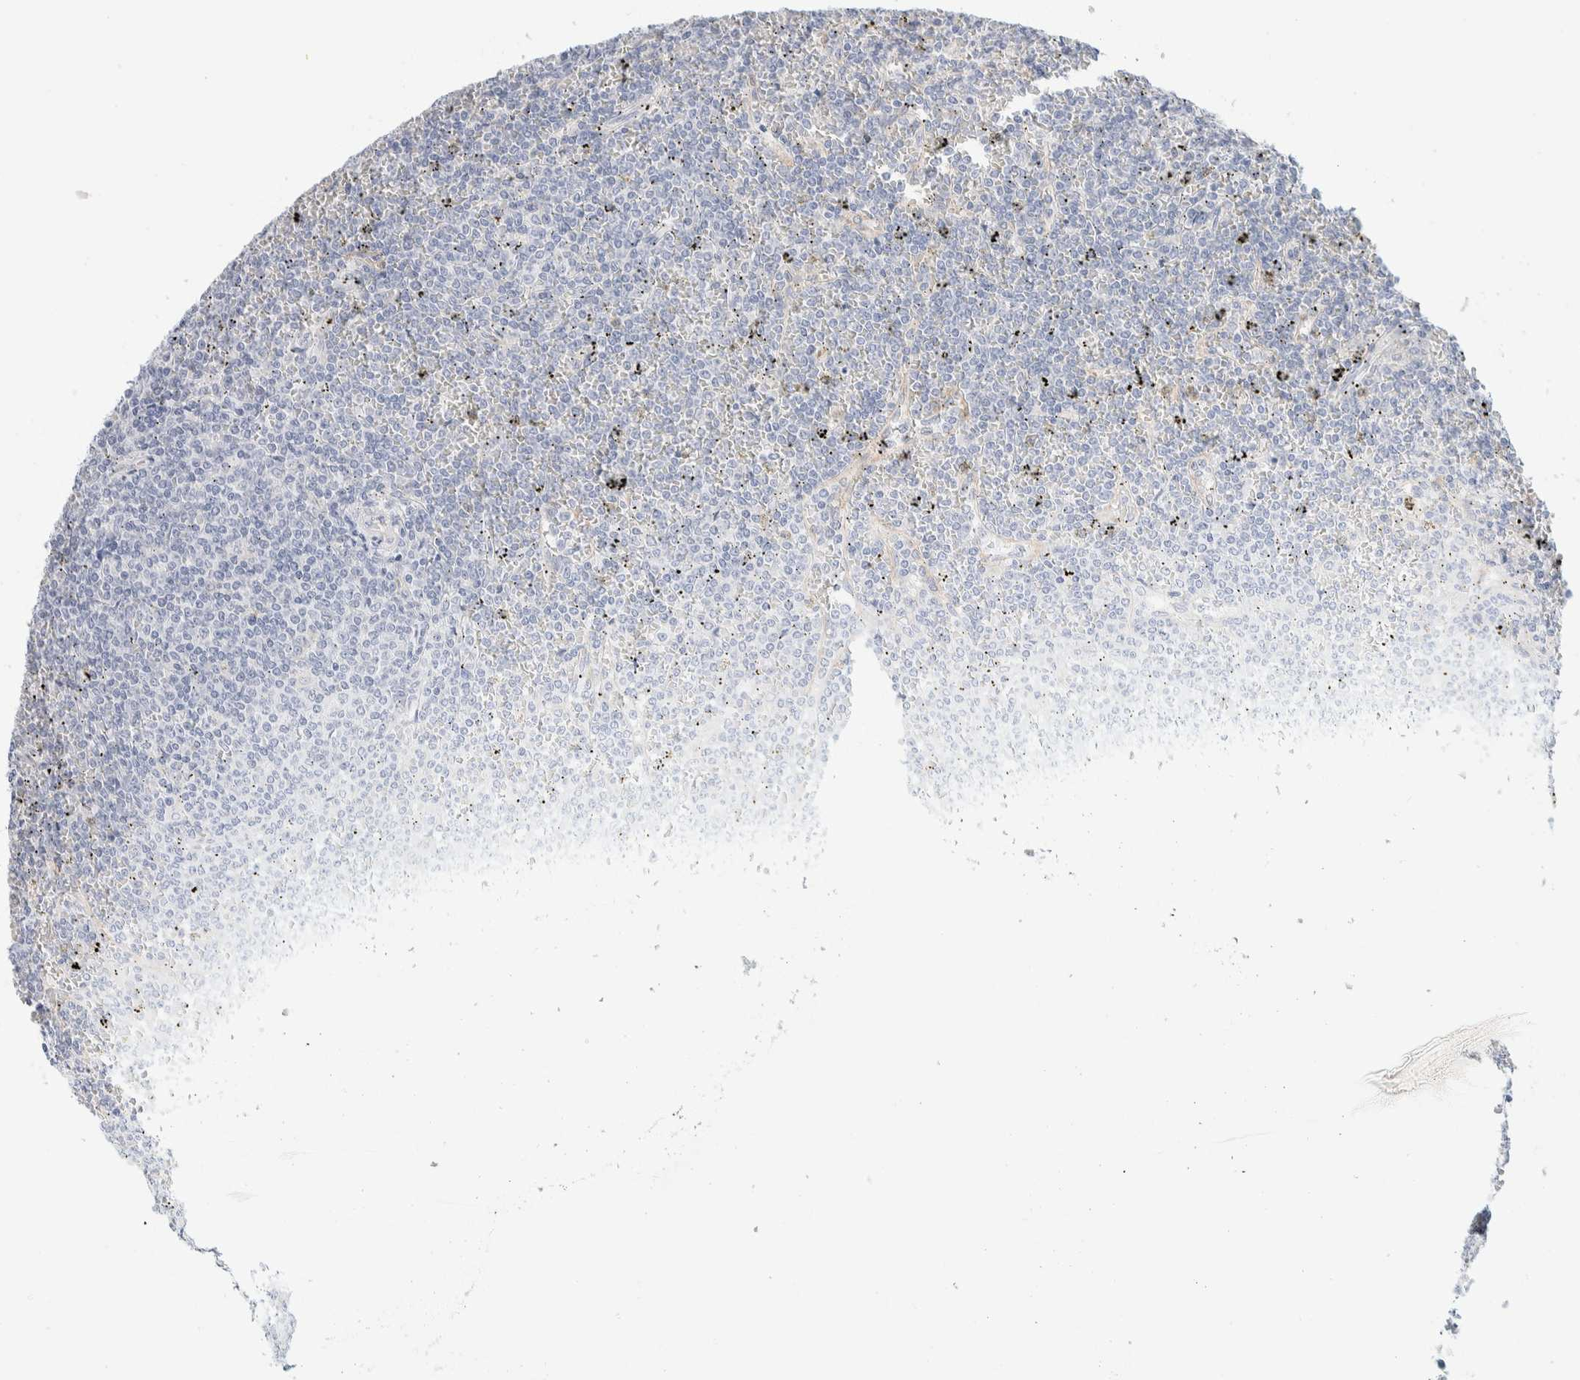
{"staining": {"intensity": "negative", "quantity": "none", "location": "none"}, "tissue": "lymphoma", "cell_type": "Tumor cells", "image_type": "cancer", "snomed": [{"axis": "morphology", "description": "Malignant lymphoma, non-Hodgkin's type, Low grade"}, {"axis": "topography", "description": "Spleen"}], "caption": "High magnification brightfield microscopy of lymphoma stained with DAB (brown) and counterstained with hematoxylin (blue): tumor cells show no significant expression.", "gene": "ATCAY", "patient": {"sex": "female", "age": 19}}